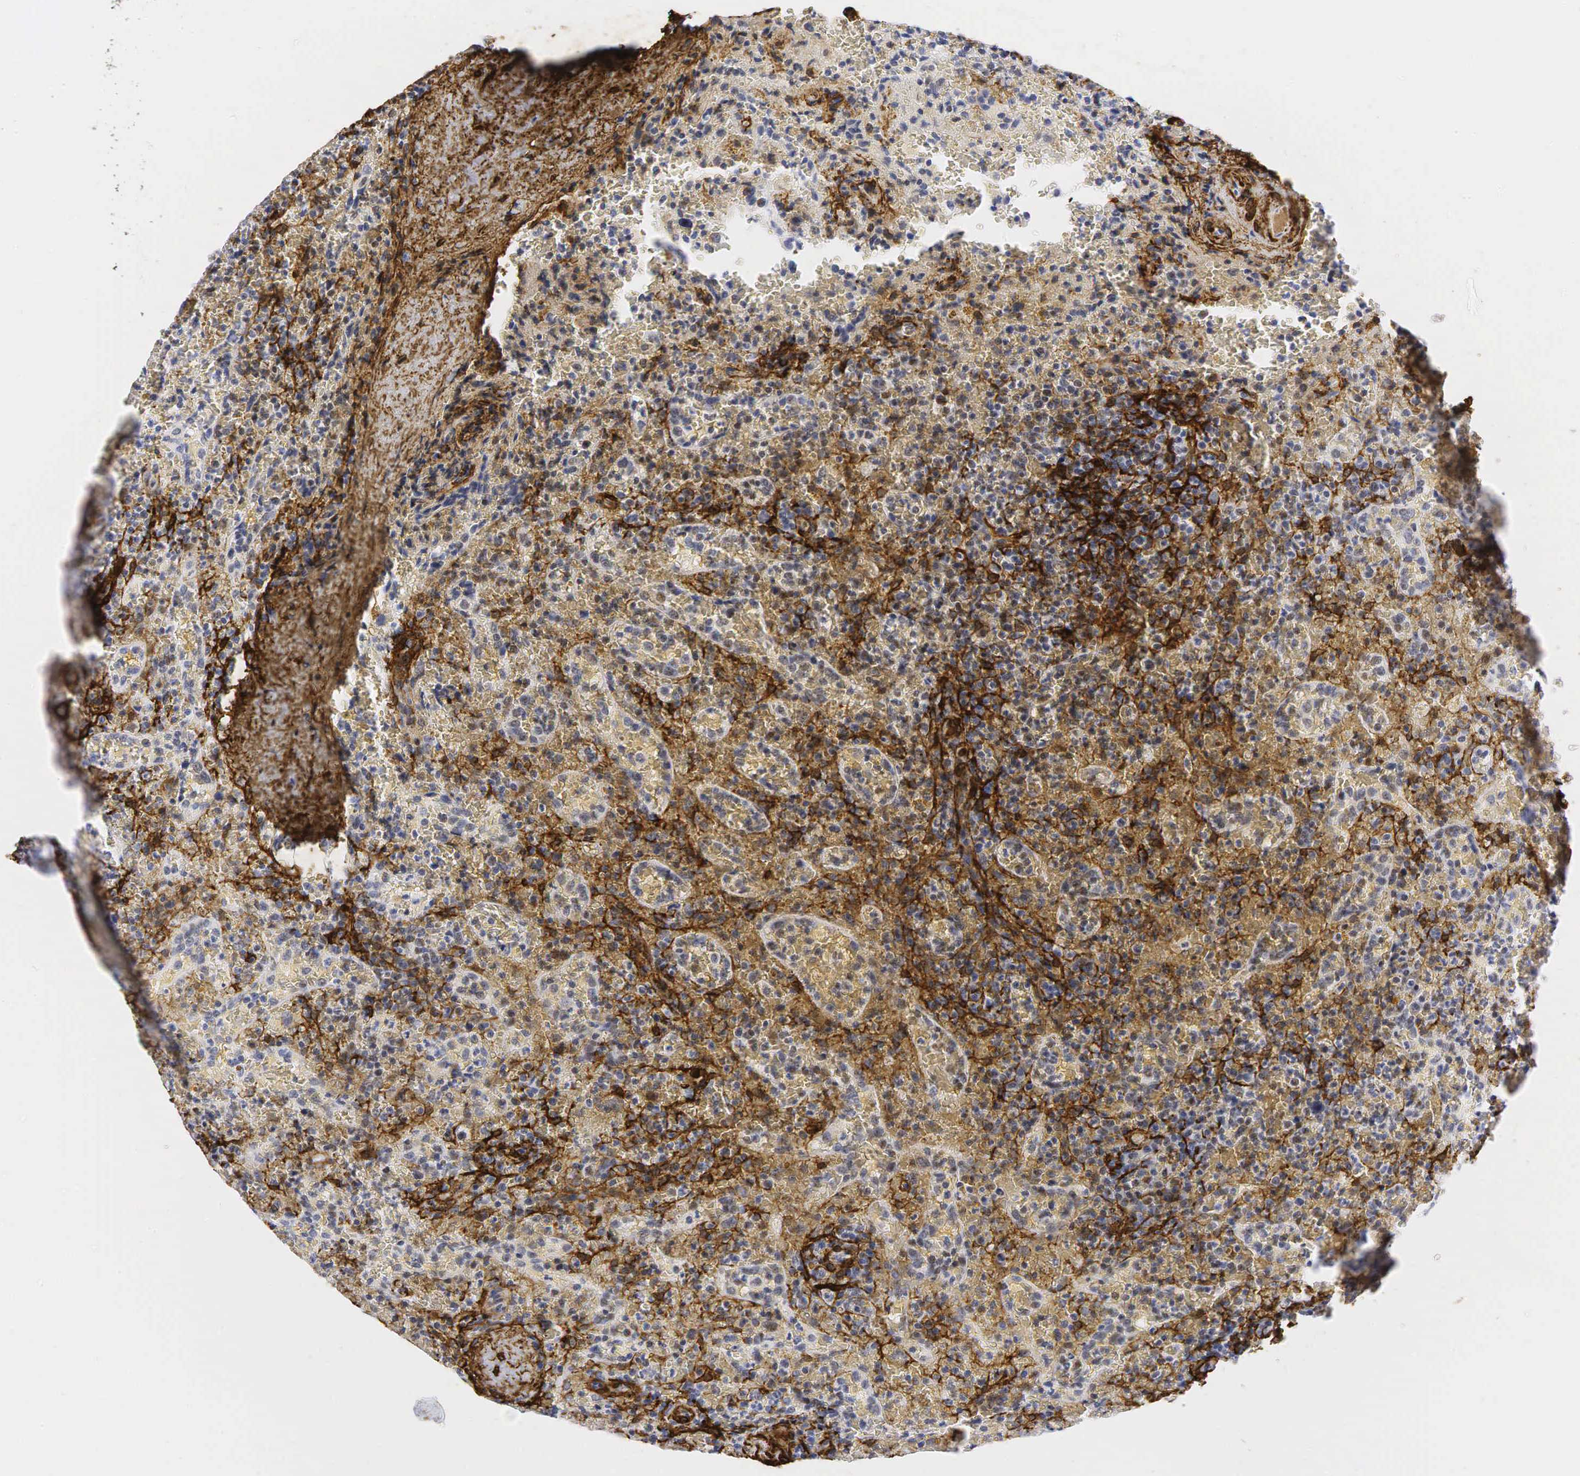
{"staining": {"intensity": "negative", "quantity": "none", "location": "none"}, "tissue": "lymphoma", "cell_type": "Tumor cells", "image_type": "cancer", "snomed": [{"axis": "morphology", "description": "Malignant lymphoma, non-Hodgkin's type, High grade"}, {"axis": "topography", "description": "Spleen"}, {"axis": "topography", "description": "Lymph node"}], "caption": "Immunohistochemistry image of neoplastic tissue: human malignant lymphoma, non-Hodgkin's type (high-grade) stained with DAB exhibits no significant protein positivity in tumor cells.", "gene": "ACTA2", "patient": {"sex": "female", "age": 70}}